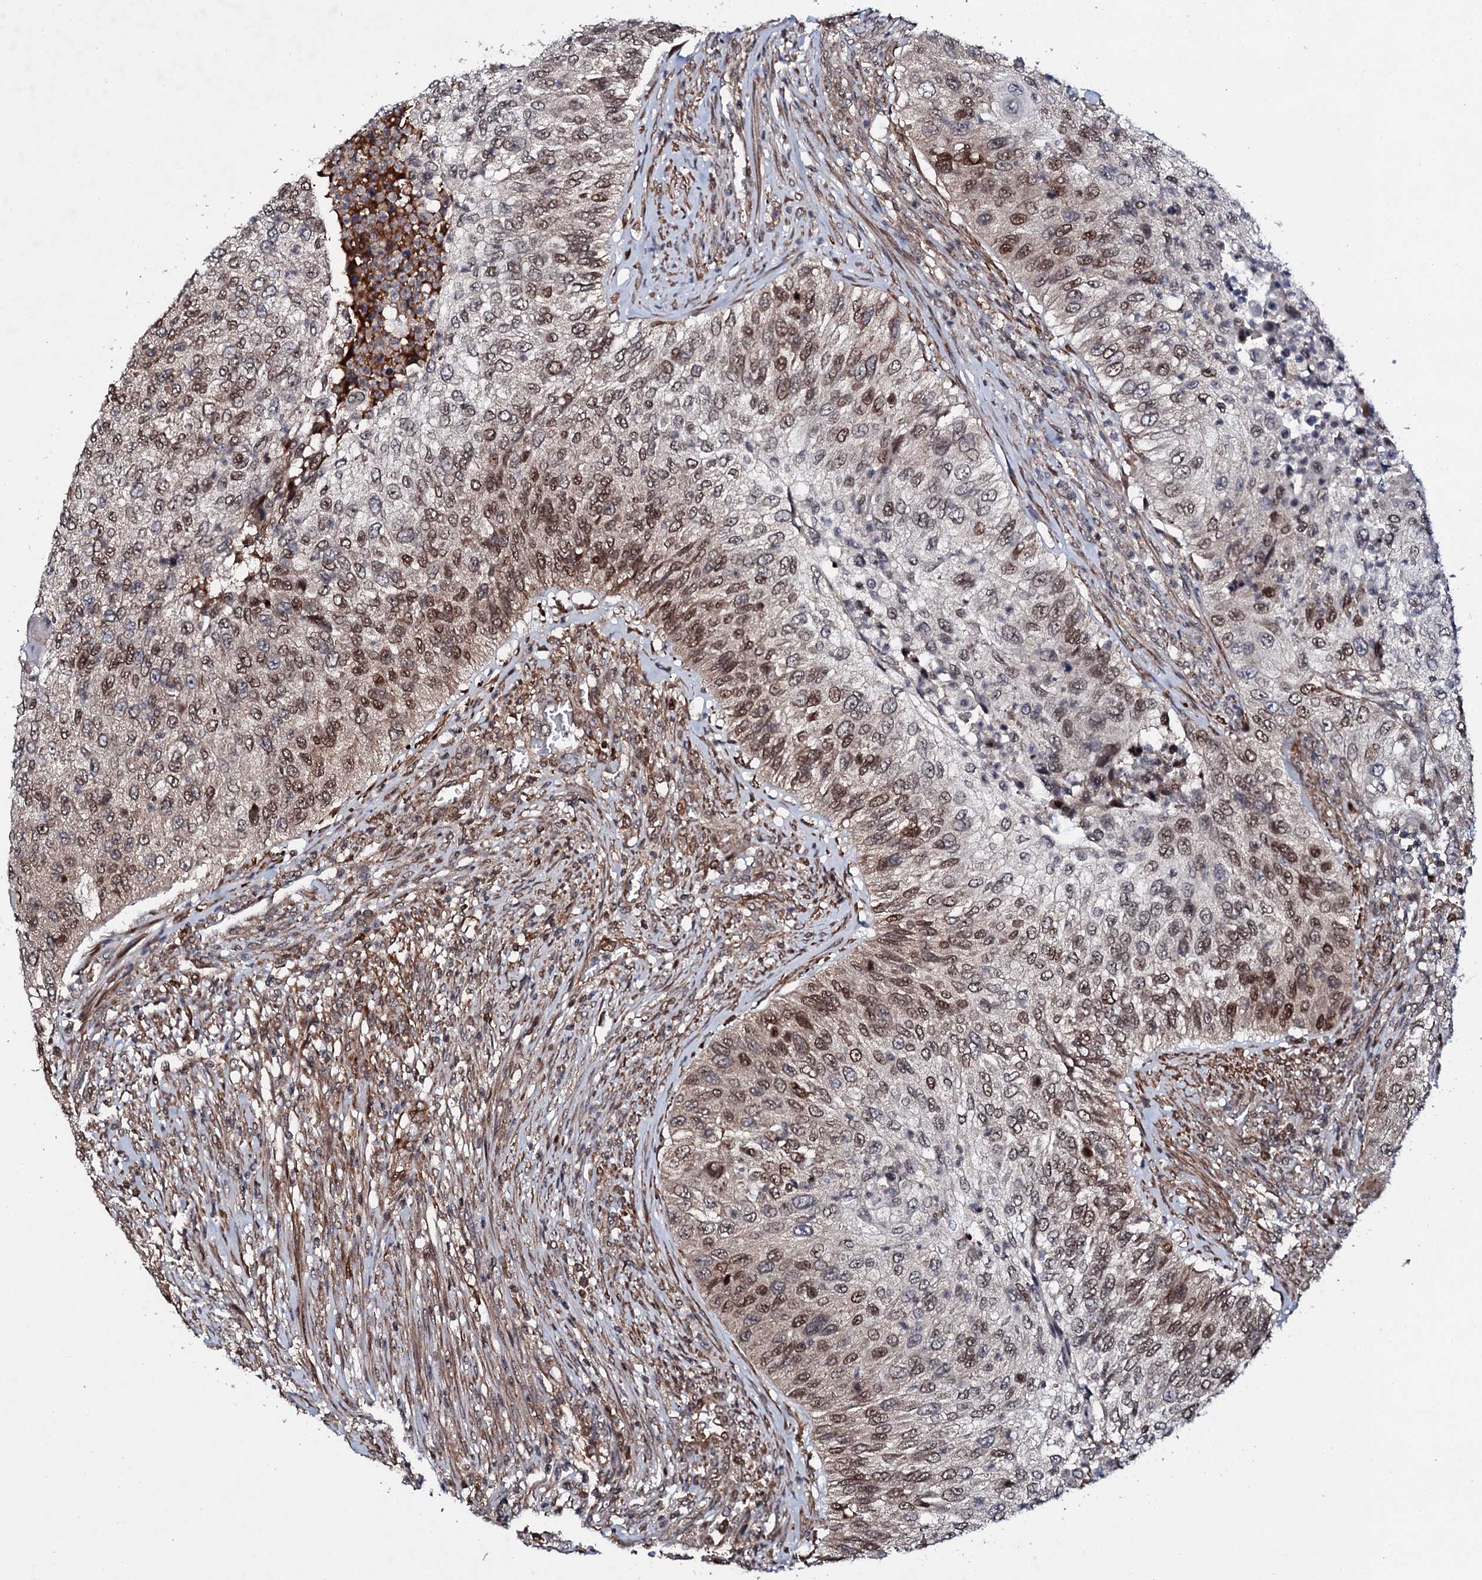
{"staining": {"intensity": "moderate", "quantity": "25%-75%", "location": "nuclear"}, "tissue": "urothelial cancer", "cell_type": "Tumor cells", "image_type": "cancer", "snomed": [{"axis": "morphology", "description": "Urothelial carcinoma, High grade"}, {"axis": "topography", "description": "Urinary bladder"}], "caption": "DAB (3,3'-diaminobenzidine) immunohistochemical staining of human urothelial cancer displays moderate nuclear protein staining in approximately 25%-75% of tumor cells.", "gene": "FAM111A", "patient": {"sex": "female", "age": 60}}